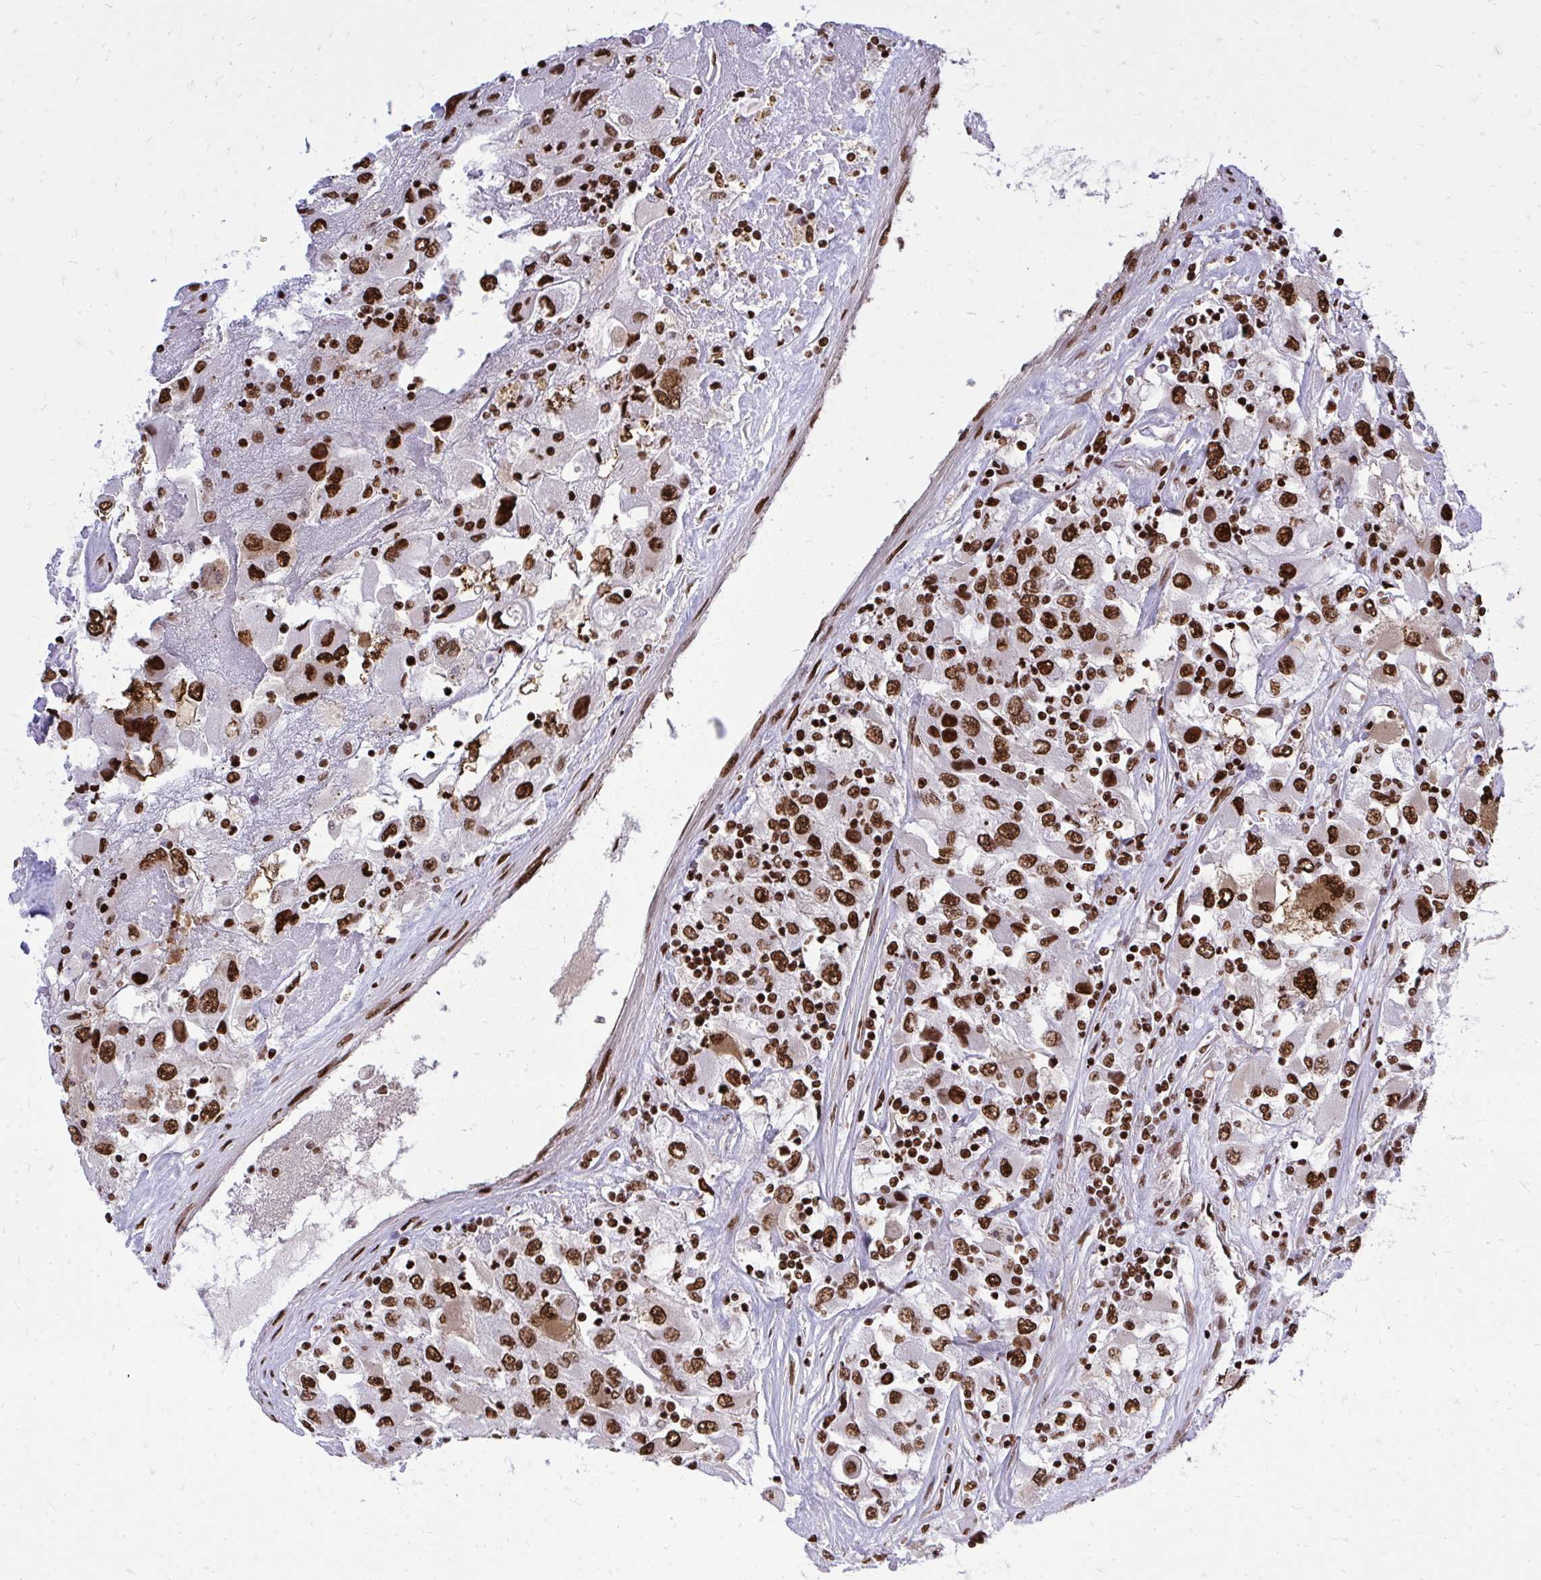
{"staining": {"intensity": "strong", "quantity": ">75%", "location": "nuclear"}, "tissue": "renal cancer", "cell_type": "Tumor cells", "image_type": "cancer", "snomed": [{"axis": "morphology", "description": "Adenocarcinoma, NOS"}, {"axis": "topography", "description": "Kidney"}], "caption": "IHC staining of adenocarcinoma (renal), which exhibits high levels of strong nuclear positivity in approximately >75% of tumor cells indicating strong nuclear protein expression. The staining was performed using DAB (brown) for protein detection and nuclei were counterstained in hematoxylin (blue).", "gene": "TBL1Y", "patient": {"sex": "female", "age": 52}}